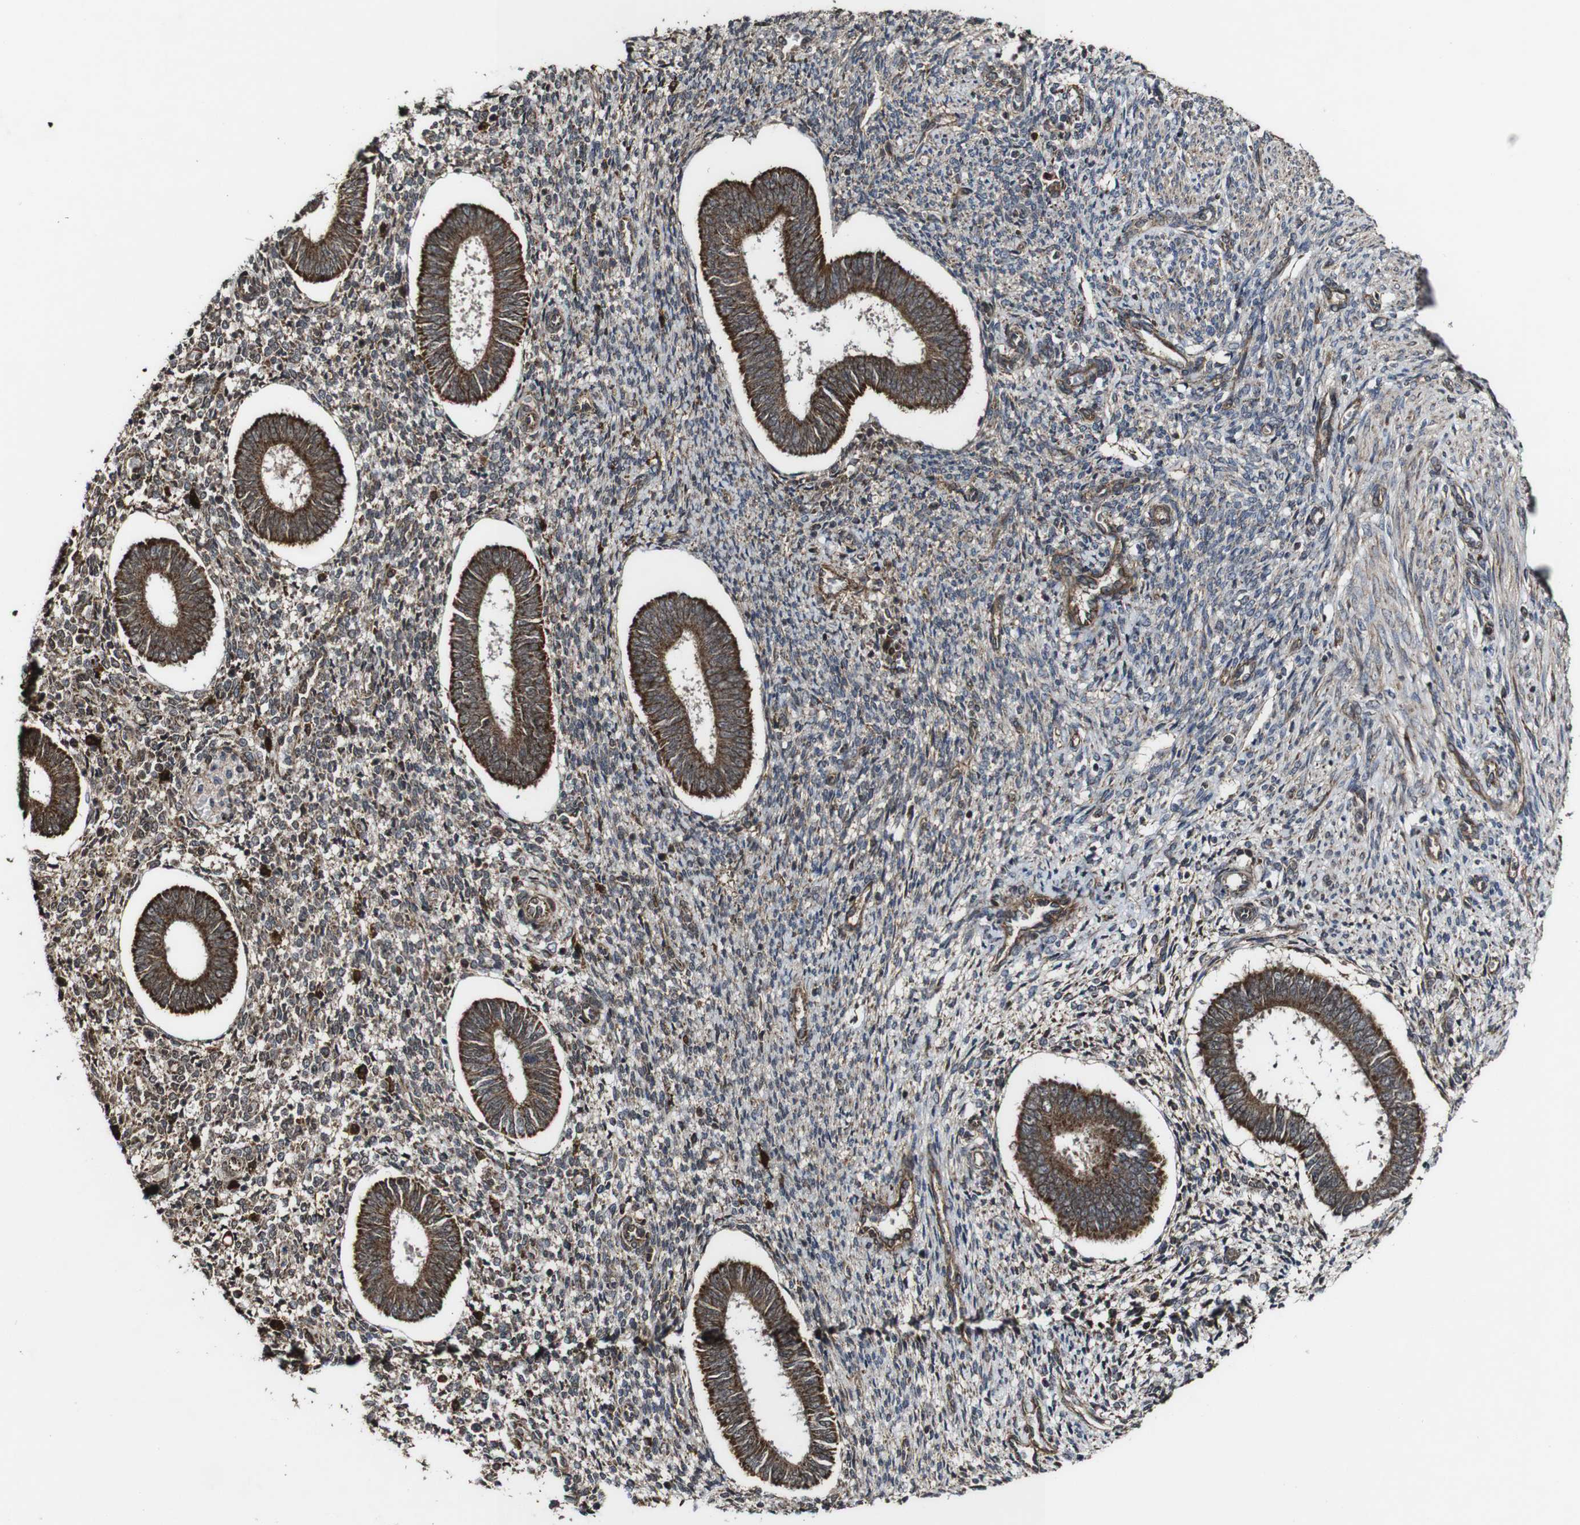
{"staining": {"intensity": "moderate", "quantity": "25%-75%", "location": "cytoplasmic/membranous"}, "tissue": "endometrium", "cell_type": "Cells in endometrial stroma", "image_type": "normal", "snomed": [{"axis": "morphology", "description": "Normal tissue, NOS"}, {"axis": "topography", "description": "Endometrium"}], "caption": "Immunohistochemistry (IHC) image of unremarkable human endometrium stained for a protein (brown), which demonstrates medium levels of moderate cytoplasmic/membranous positivity in about 25%-75% of cells in endometrial stroma.", "gene": "BTN3A3", "patient": {"sex": "female", "age": 35}}